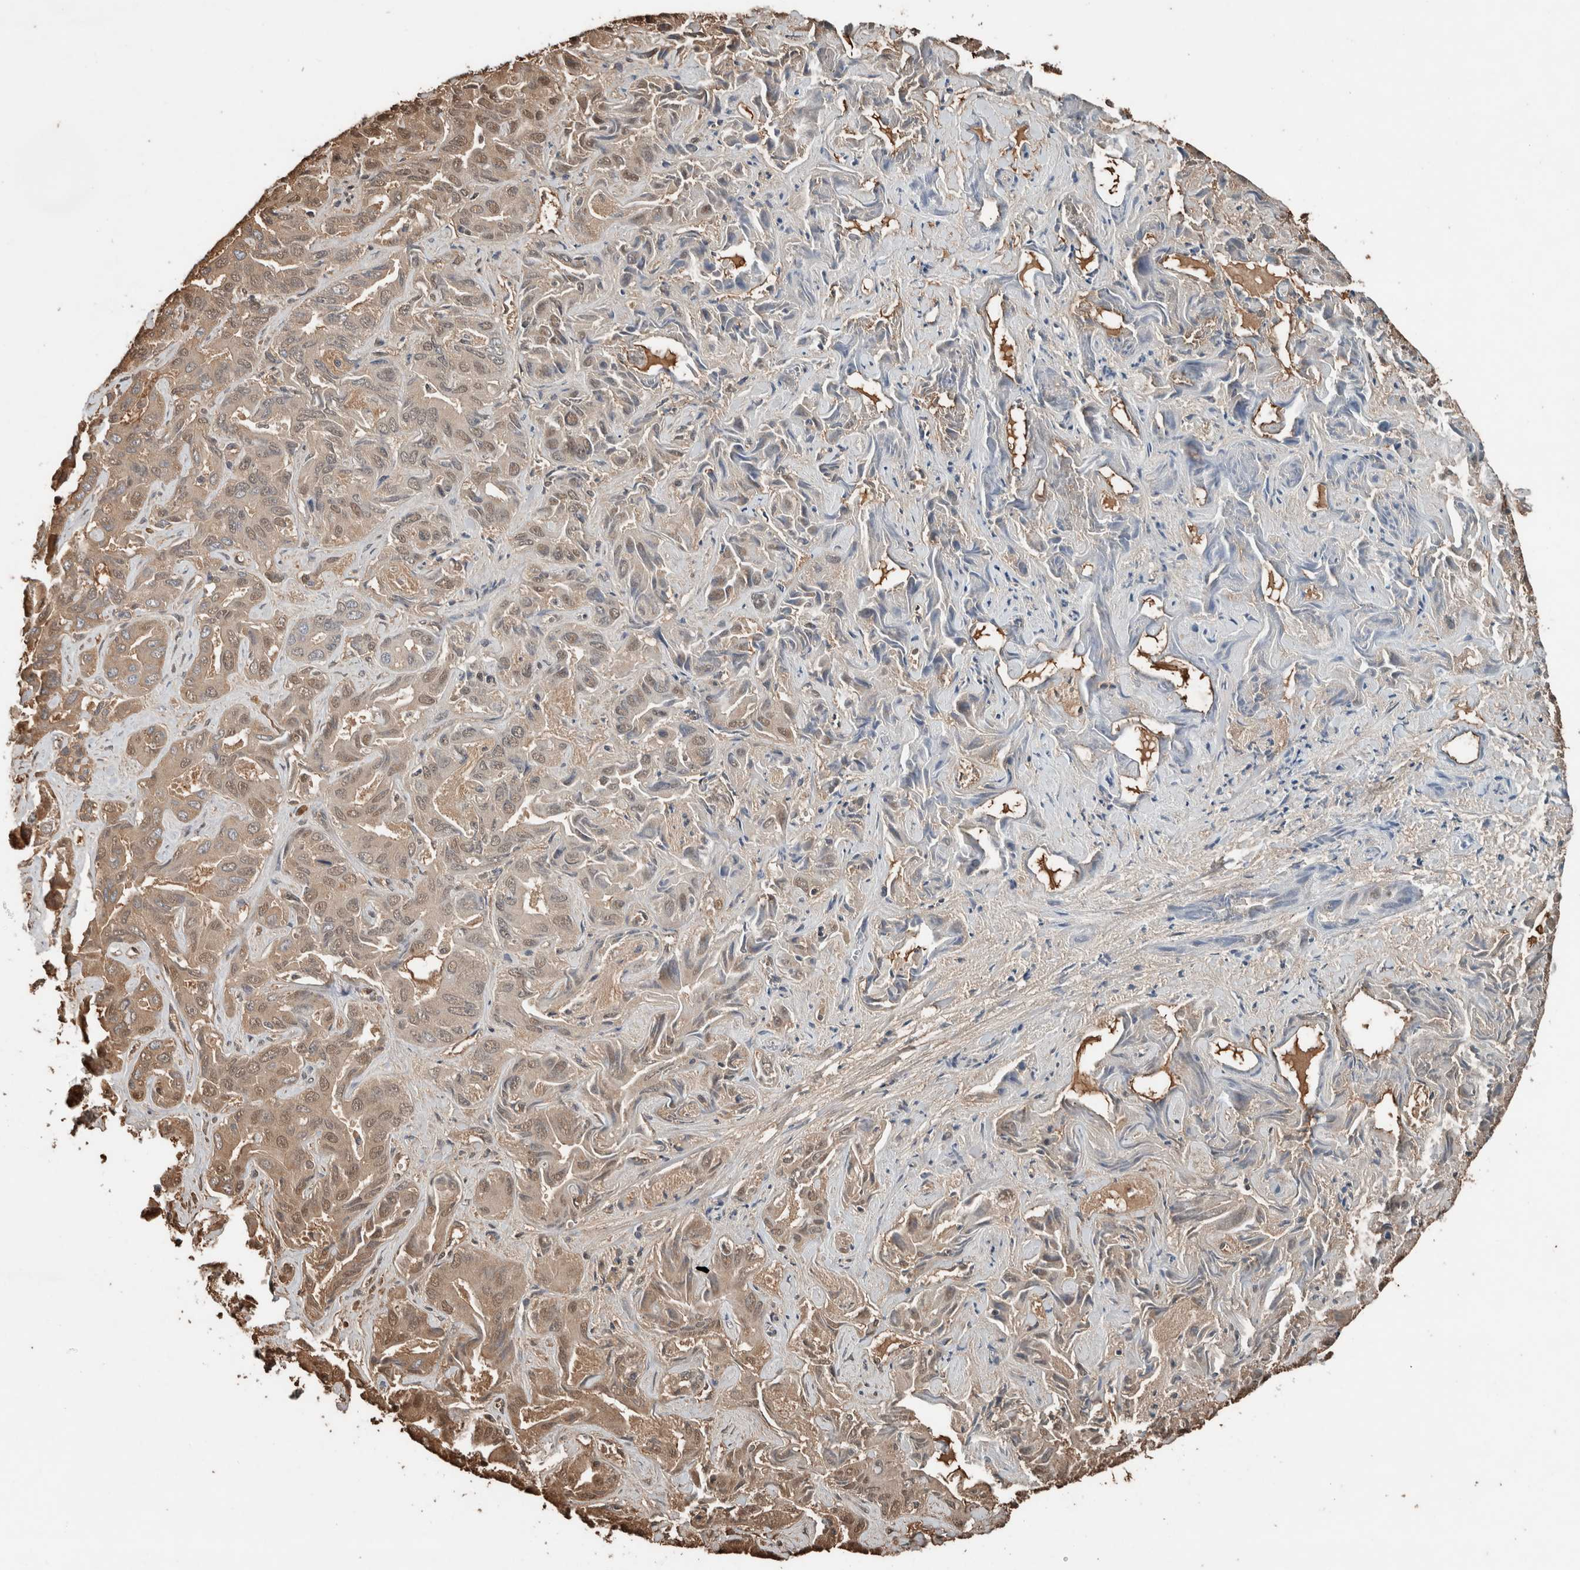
{"staining": {"intensity": "weak", "quantity": "25%-75%", "location": "cytoplasmic/membranous"}, "tissue": "liver cancer", "cell_type": "Tumor cells", "image_type": "cancer", "snomed": [{"axis": "morphology", "description": "Cholangiocarcinoma"}, {"axis": "topography", "description": "Liver"}], "caption": "The micrograph reveals a brown stain indicating the presence of a protein in the cytoplasmic/membranous of tumor cells in cholangiocarcinoma (liver).", "gene": "USP34", "patient": {"sex": "female", "age": 52}}